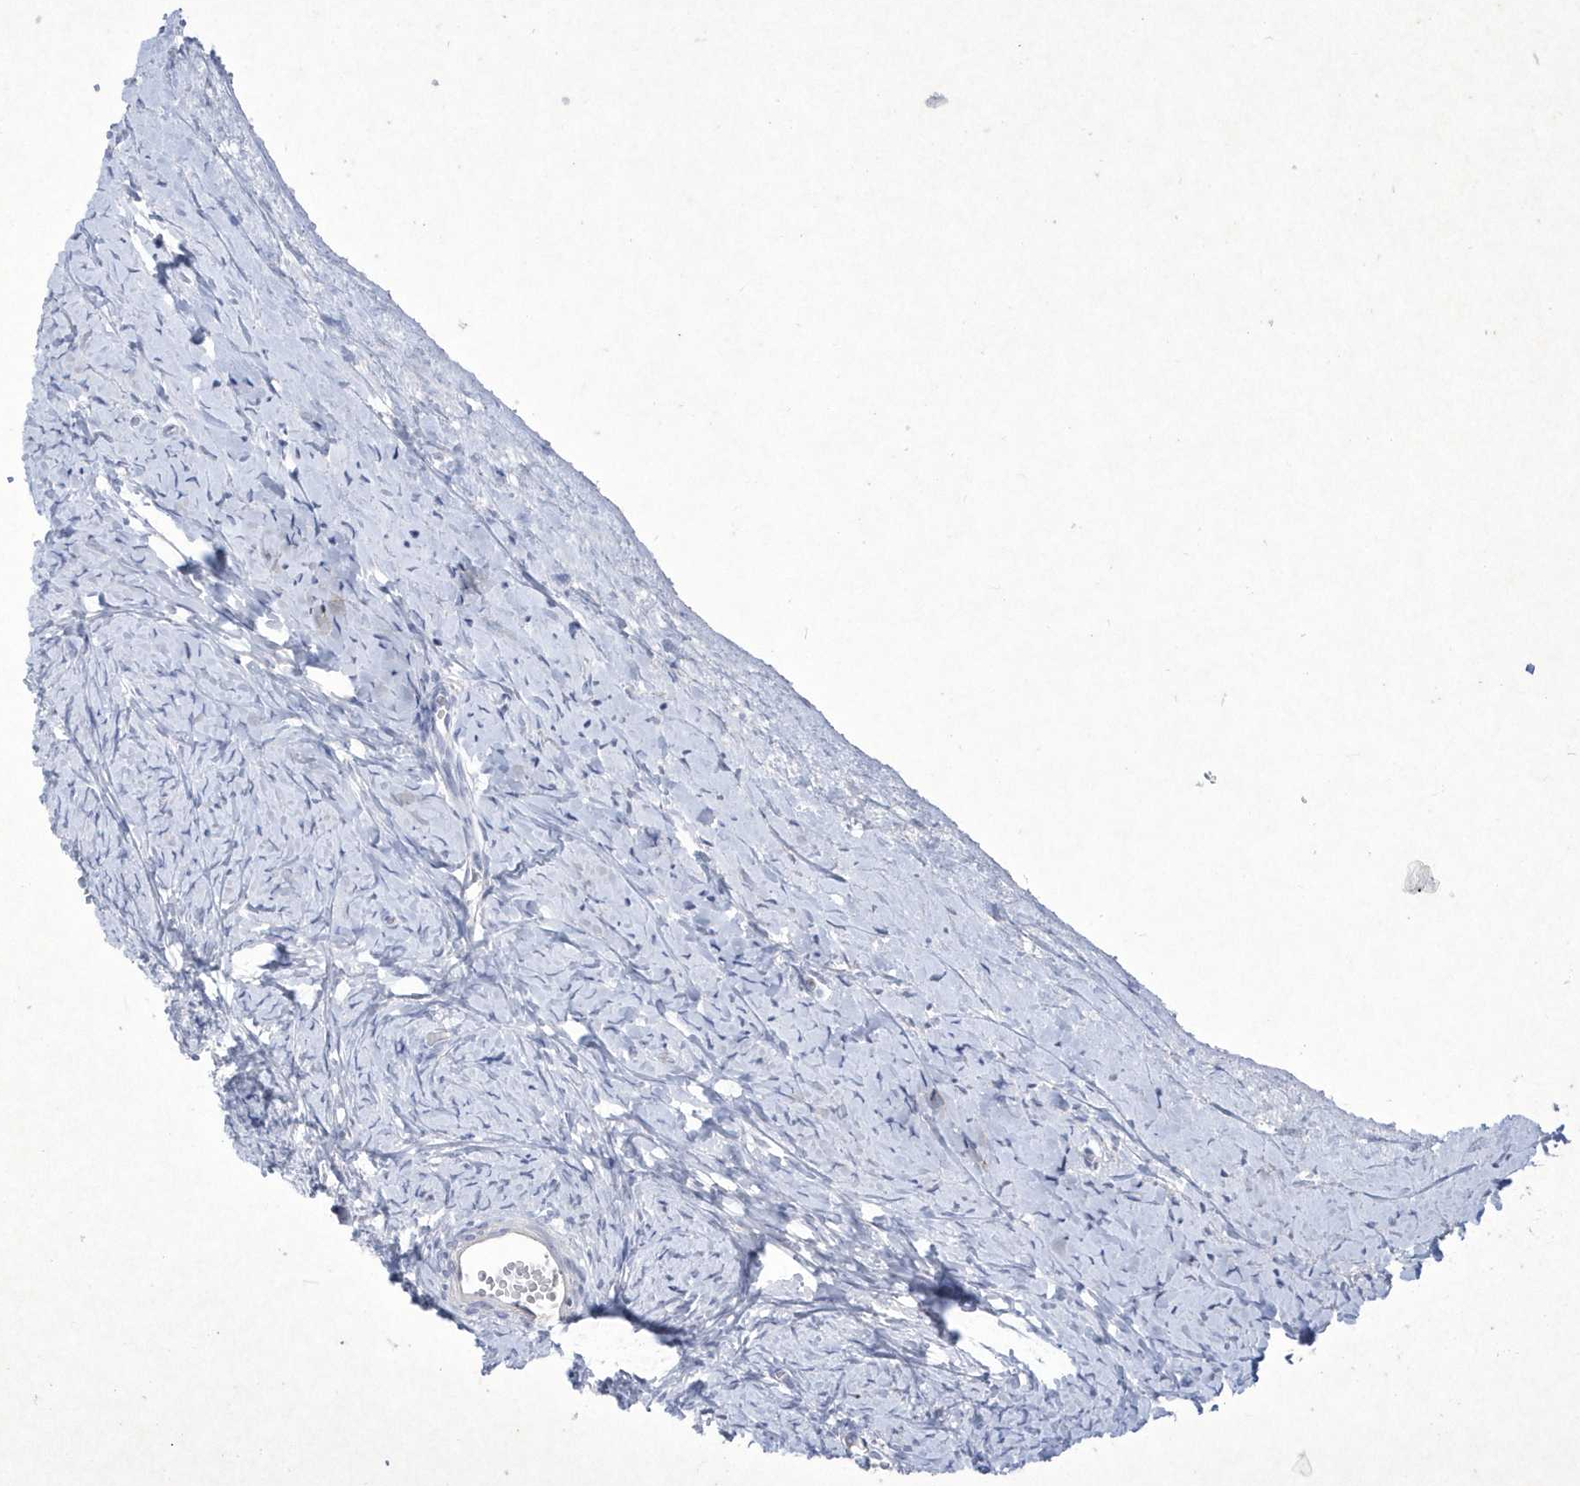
{"staining": {"intensity": "negative", "quantity": "none", "location": "none"}, "tissue": "ovary", "cell_type": "Ovarian stroma cells", "image_type": "normal", "snomed": [{"axis": "morphology", "description": "Normal tissue, NOS"}, {"axis": "morphology", "description": "Developmental malformation"}, {"axis": "topography", "description": "Ovary"}], "caption": "This histopathology image is of normal ovary stained with immunohistochemistry to label a protein in brown with the nuclei are counter-stained blue. There is no staining in ovarian stroma cells. (Brightfield microscopy of DAB (3,3'-diaminobenzidine) IHC at high magnification).", "gene": "BHLHA15", "patient": {"sex": "female", "age": 39}}